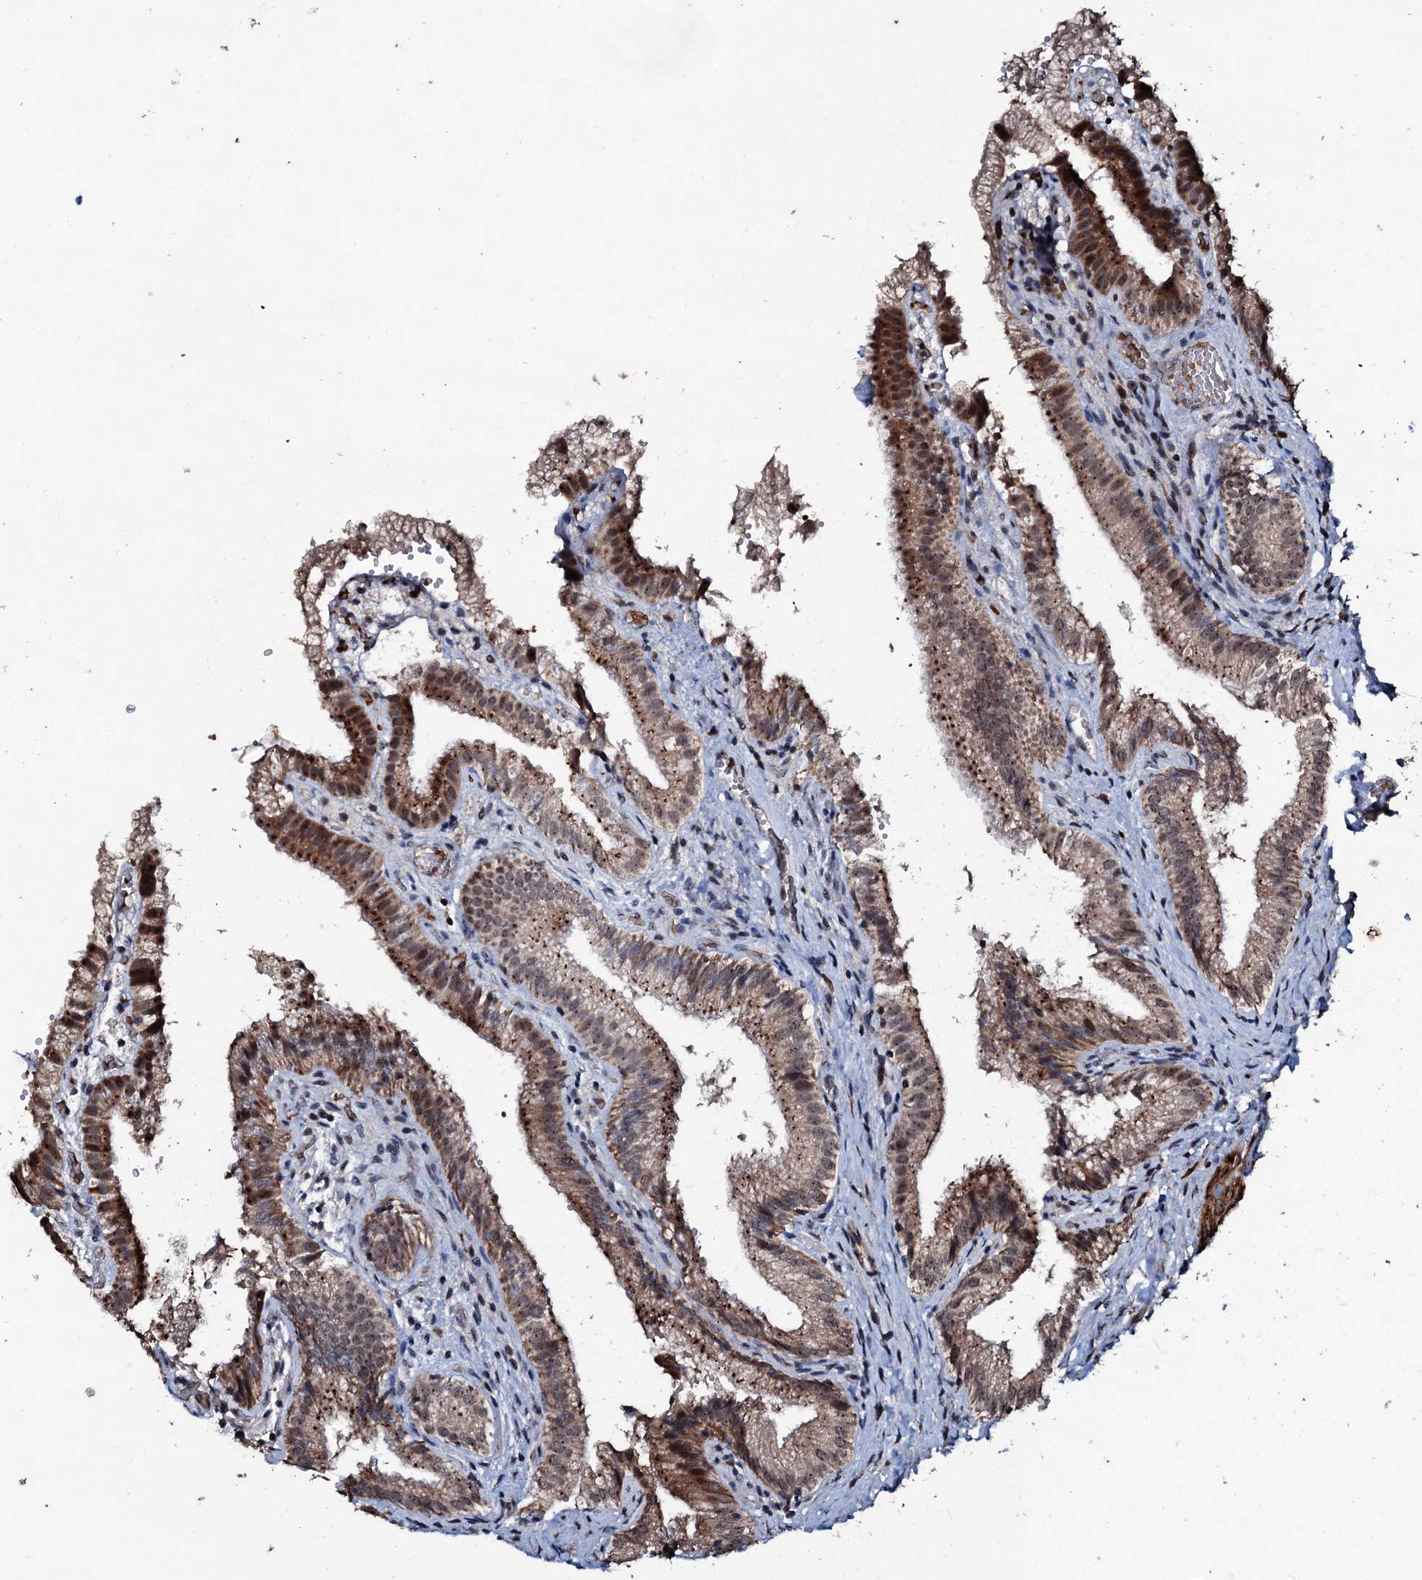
{"staining": {"intensity": "moderate", "quantity": ">75%", "location": "cytoplasmic/membranous,nuclear"}, "tissue": "gallbladder", "cell_type": "Glandular cells", "image_type": "normal", "snomed": [{"axis": "morphology", "description": "Normal tissue, NOS"}, {"axis": "topography", "description": "Gallbladder"}], "caption": "Moderate cytoplasmic/membranous,nuclear protein positivity is appreciated in about >75% of glandular cells in gallbladder. The protein is stained brown, and the nuclei are stained in blue (DAB IHC with brightfield microscopy, high magnification).", "gene": "SUPT7L", "patient": {"sex": "female", "age": 30}}